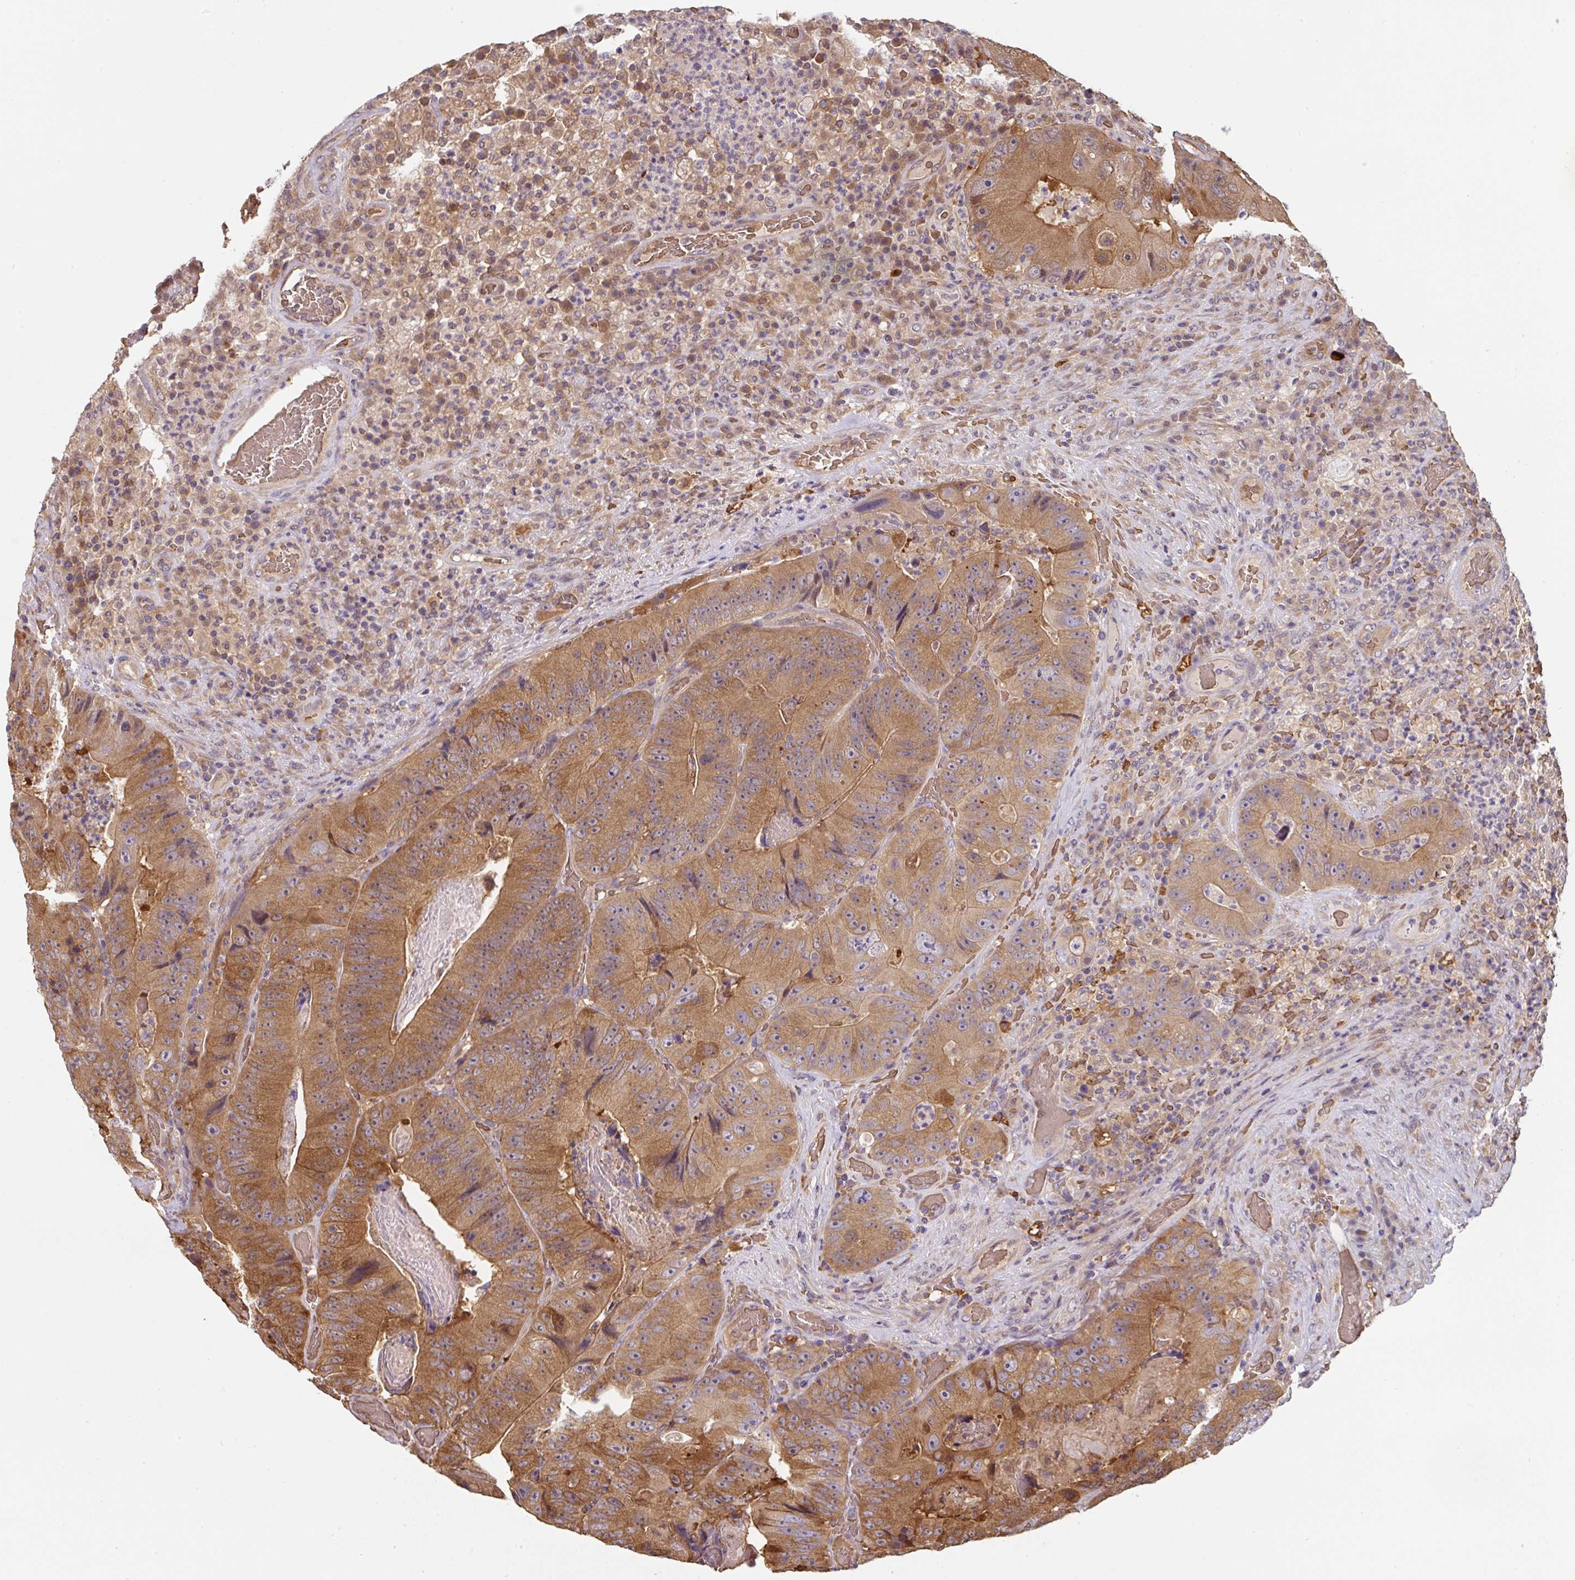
{"staining": {"intensity": "moderate", "quantity": ">75%", "location": "cytoplasmic/membranous"}, "tissue": "colorectal cancer", "cell_type": "Tumor cells", "image_type": "cancer", "snomed": [{"axis": "morphology", "description": "Adenocarcinoma, NOS"}, {"axis": "topography", "description": "Colon"}], "caption": "This is a photomicrograph of immunohistochemistry staining of colorectal cancer, which shows moderate positivity in the cytoplasmic/membranous of tumor cells.", "gene": "ST13", "patient": {"sex": "female", "age": 86}}